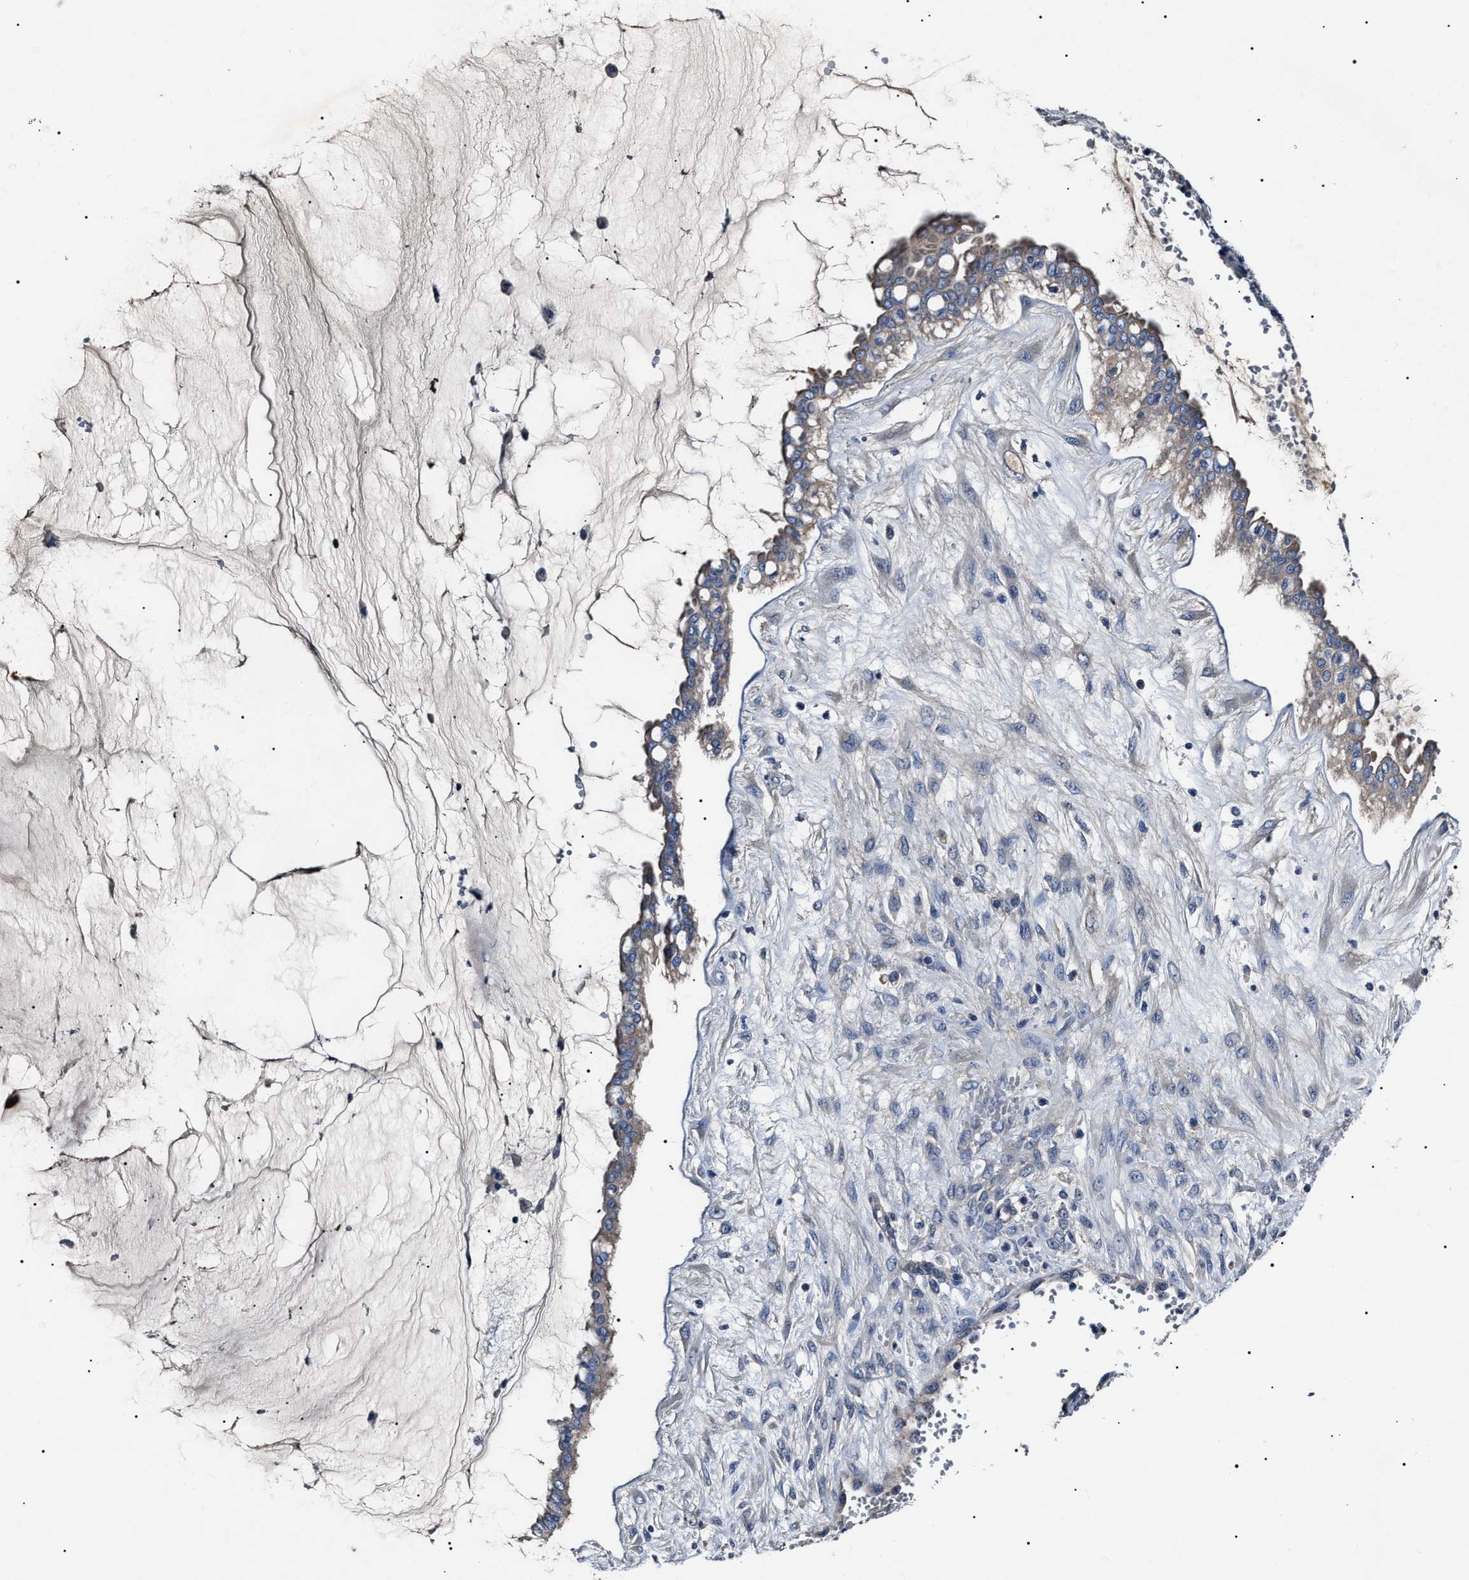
{"staining": {"intensity": "weak", "quantity": ">75%", "location": "cytoplasmic/membranous"}, "tissue": "ovarian cancer", "cell_type": "Tumor cells", "image_type": "cancer", "snomed": [{"axis": "morphology", "description": "Cystadenocarcinoma, mucinous, NOS"}, {"axis": "topography", "description": "Ovary"}], "caption": "This micrograph shows IHC staining of ovarian mucinous cystadenocarcinoma, with low weak cytoplasmic/membranous staining in approximately >75% of tumor cells.", "gene": "KLHL42", "patient": {"sex": "female", "age": 73}}